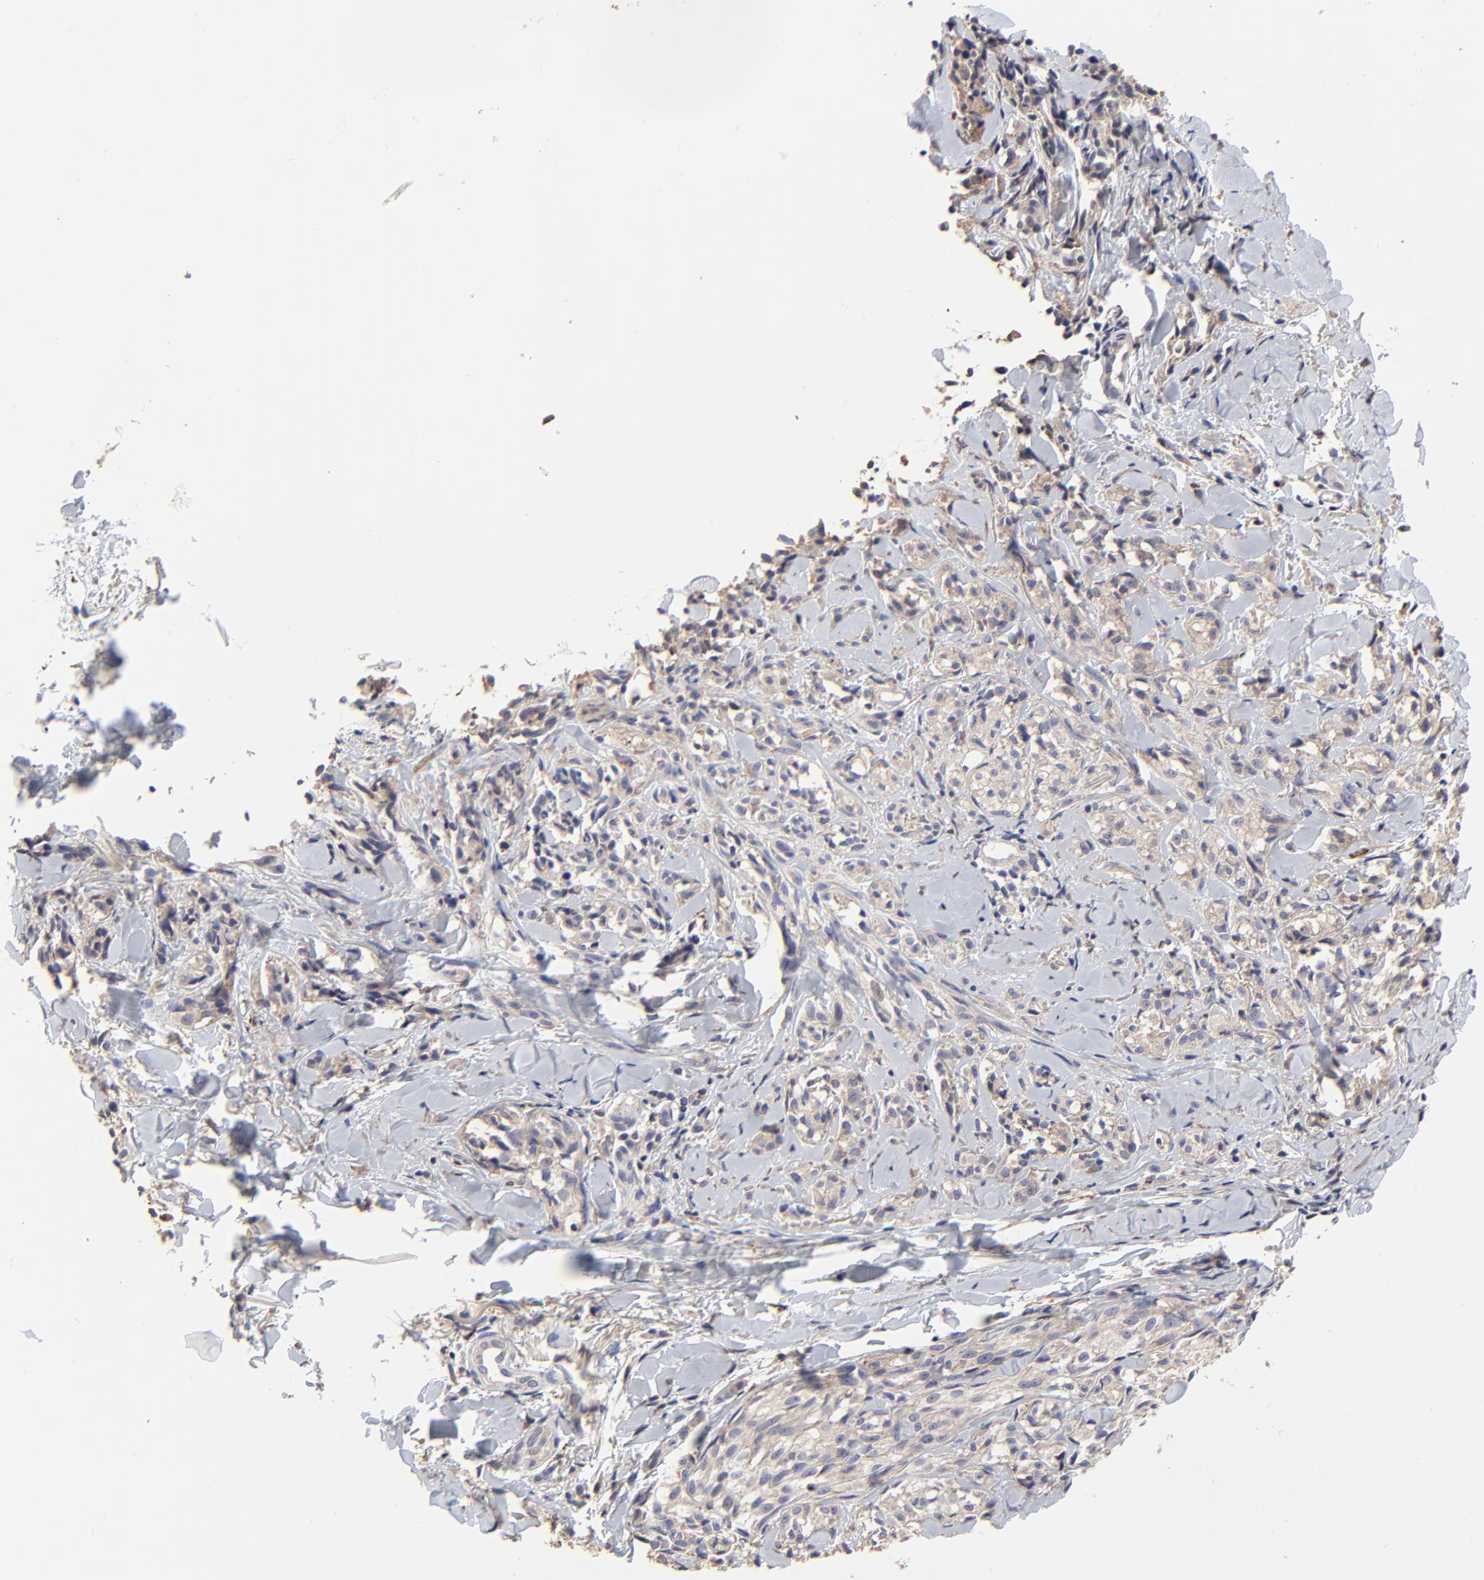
{"staining": {"intensity": "weak", "quantity": "25%-75%", "location": "cytoplasmic/membranous"}, "tissue": "melanoma", "cell_type": "Tumor cells", "image_type": "cancer", "snomed": [{"axis": "morphology", "description": "Malignant melanoma, Metastatic site"}, {"axis": "topography", "description": "Skin"}], "caption": "Malignant melanoma (metastatic site) was stained to show a protein in brown. There is low levels of weak cytoplasmic/membranous expression in about 25%-75% of tumor cells.", "gene": "ELP2", "patient": {"sex": "female", "age": 66}}